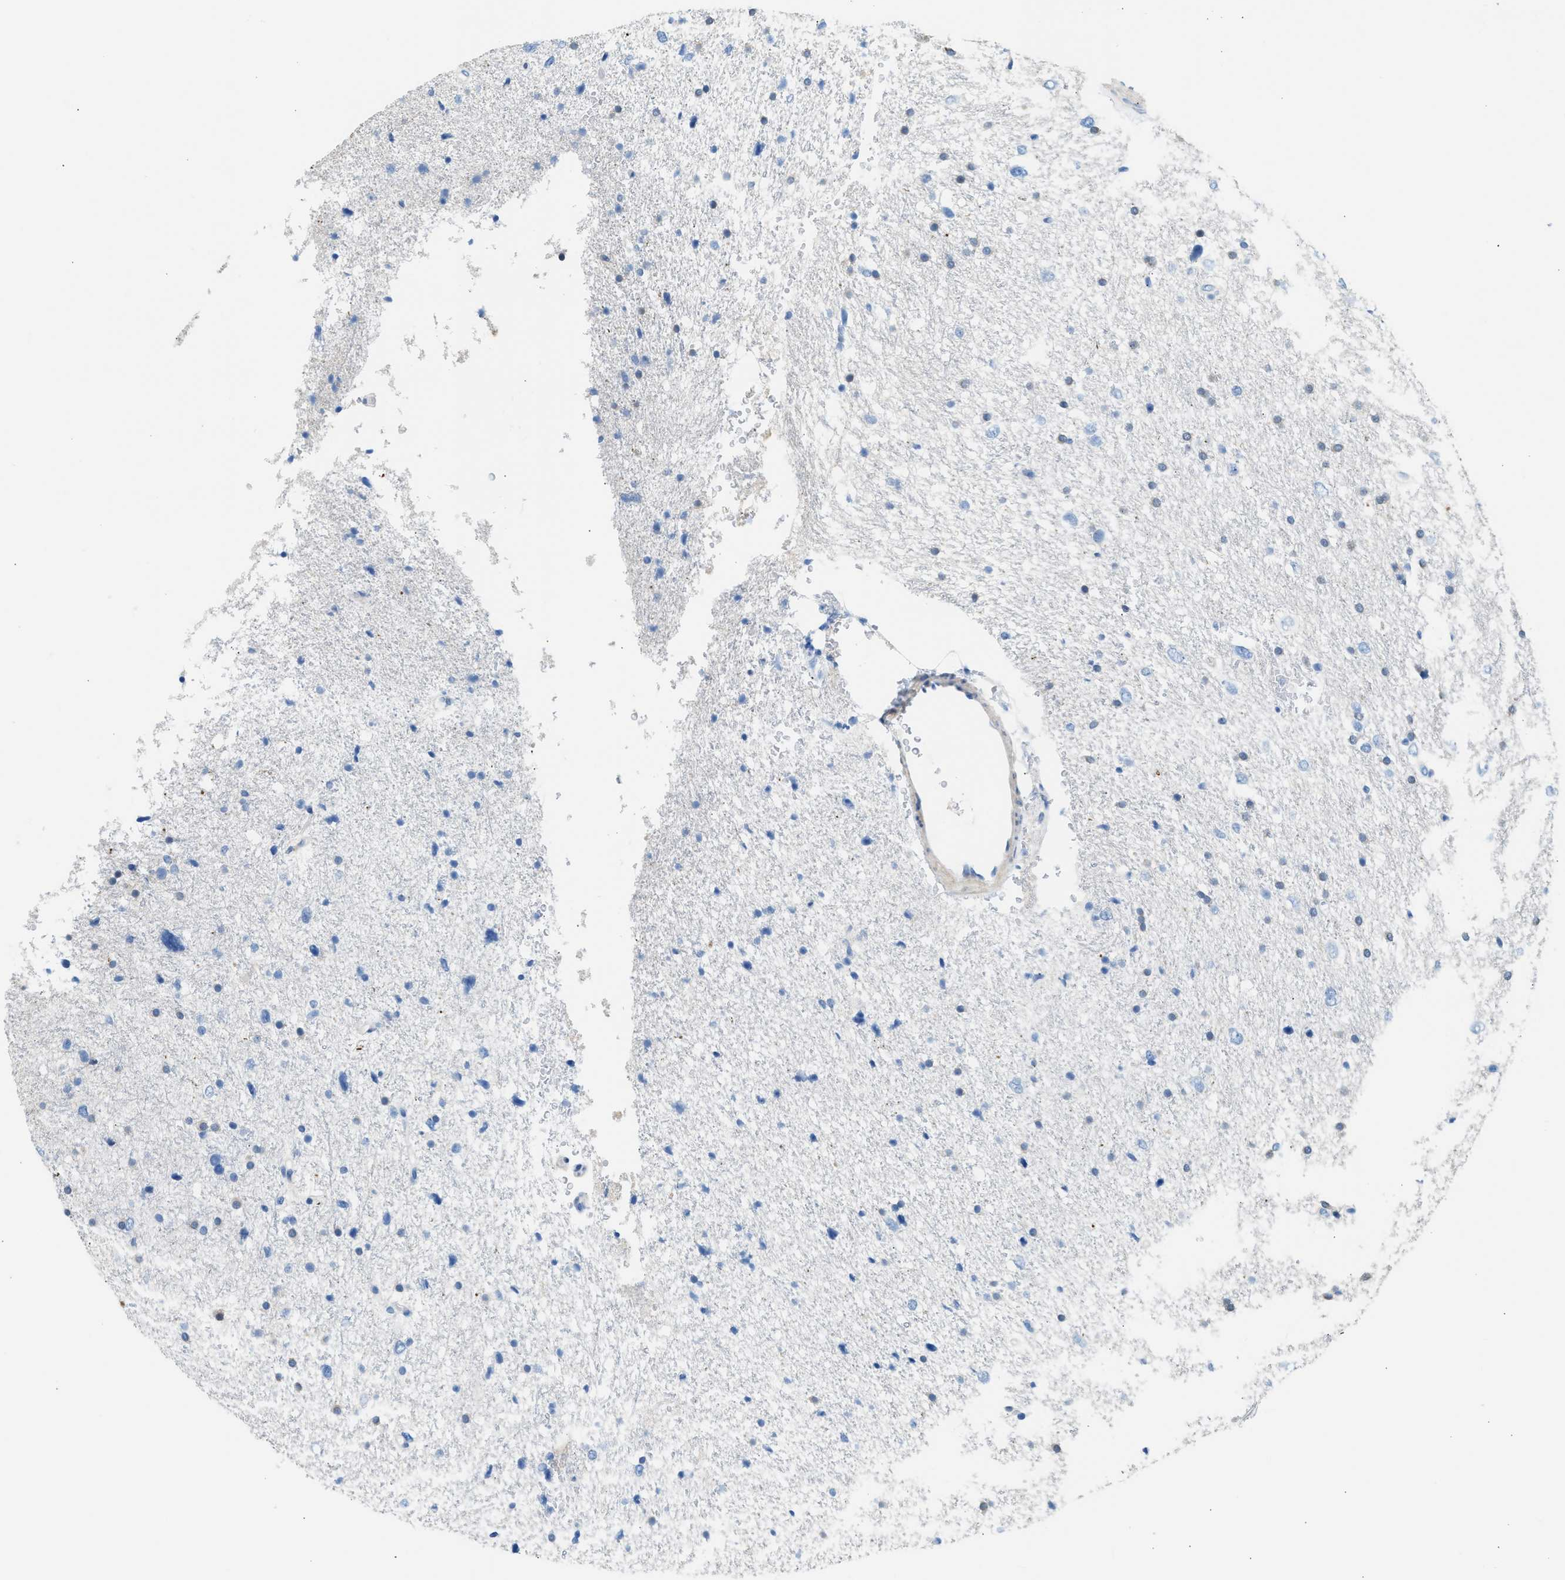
{"staining": {"intensity": "negative", "quantity": "none", "location": "none"}, "tissue": "glioma", "cell_type": "Tumor cells", "image_type": "cancer", "snomed": [{"axis": "morphology", "description": "Glioma, malignant, Low grade"}, {"axis": "topography", "description": "Brain"}], "caption": "Glioma was stained to show a protein in brown. There is no significant expression in tumor cells.", "gene": "SPAM1", "patient": {"sex": "female", "age": 37}}